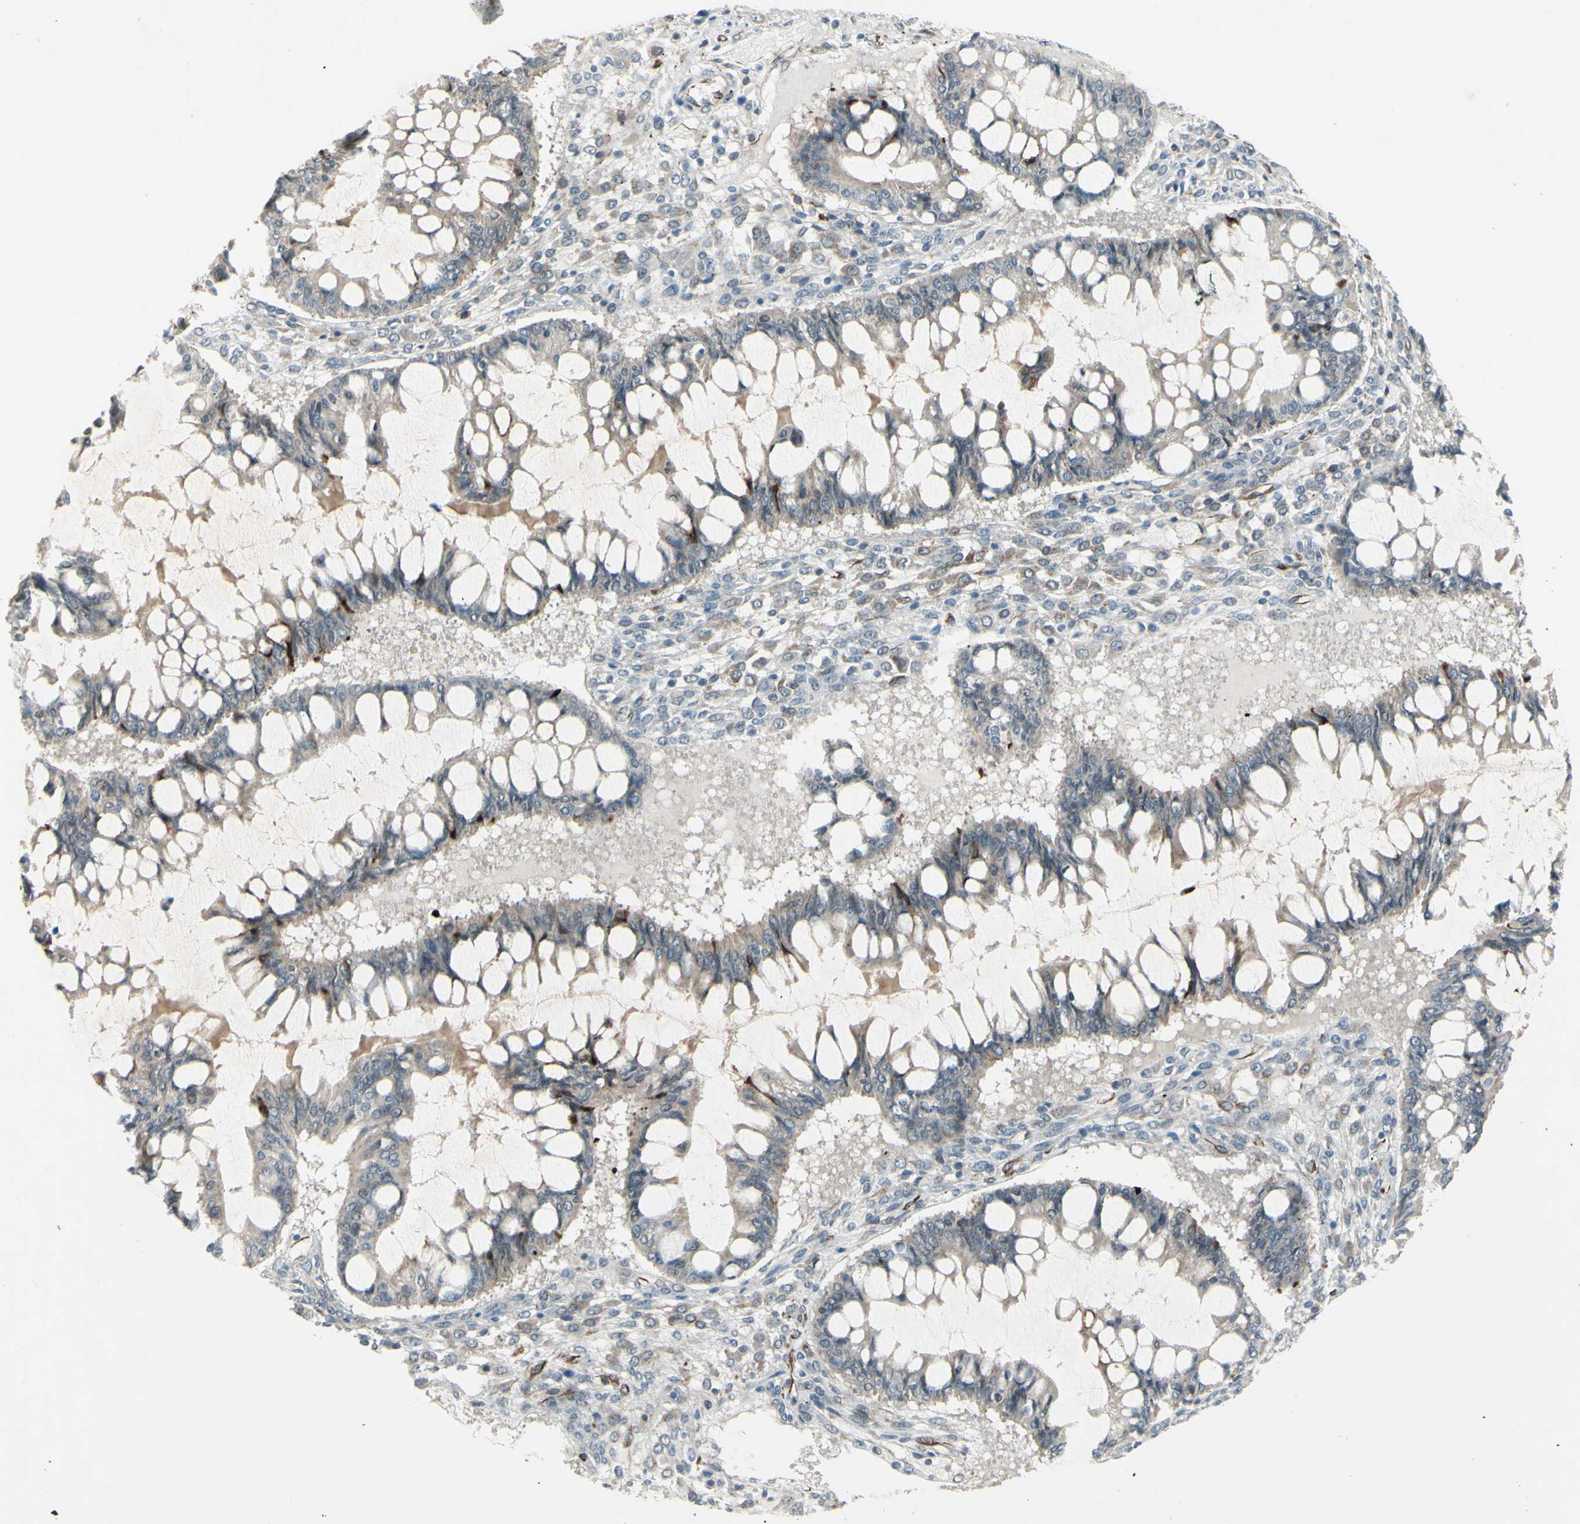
{"staining": {"intensity": "weak", "quantity": "<25%", "location": "cytoplasmic/membranous"}, "tissue": "ovarian cancer", "cell_type": "Tumor cells", "image_type": "cancer", "snomed": [{"axis": "morphology", "description": "Cystadenocarcinoma, mucinous, NOS"}, {"axis": "topography", "description": "Ovary"}], "caption": "Ovarian cancer (mucinous cystadenocarcinoma) stained for a protein using IHC shows no expression tumor cells.", "gene": "FGFR2", "patient": {"sex": "female", "age": 73}}